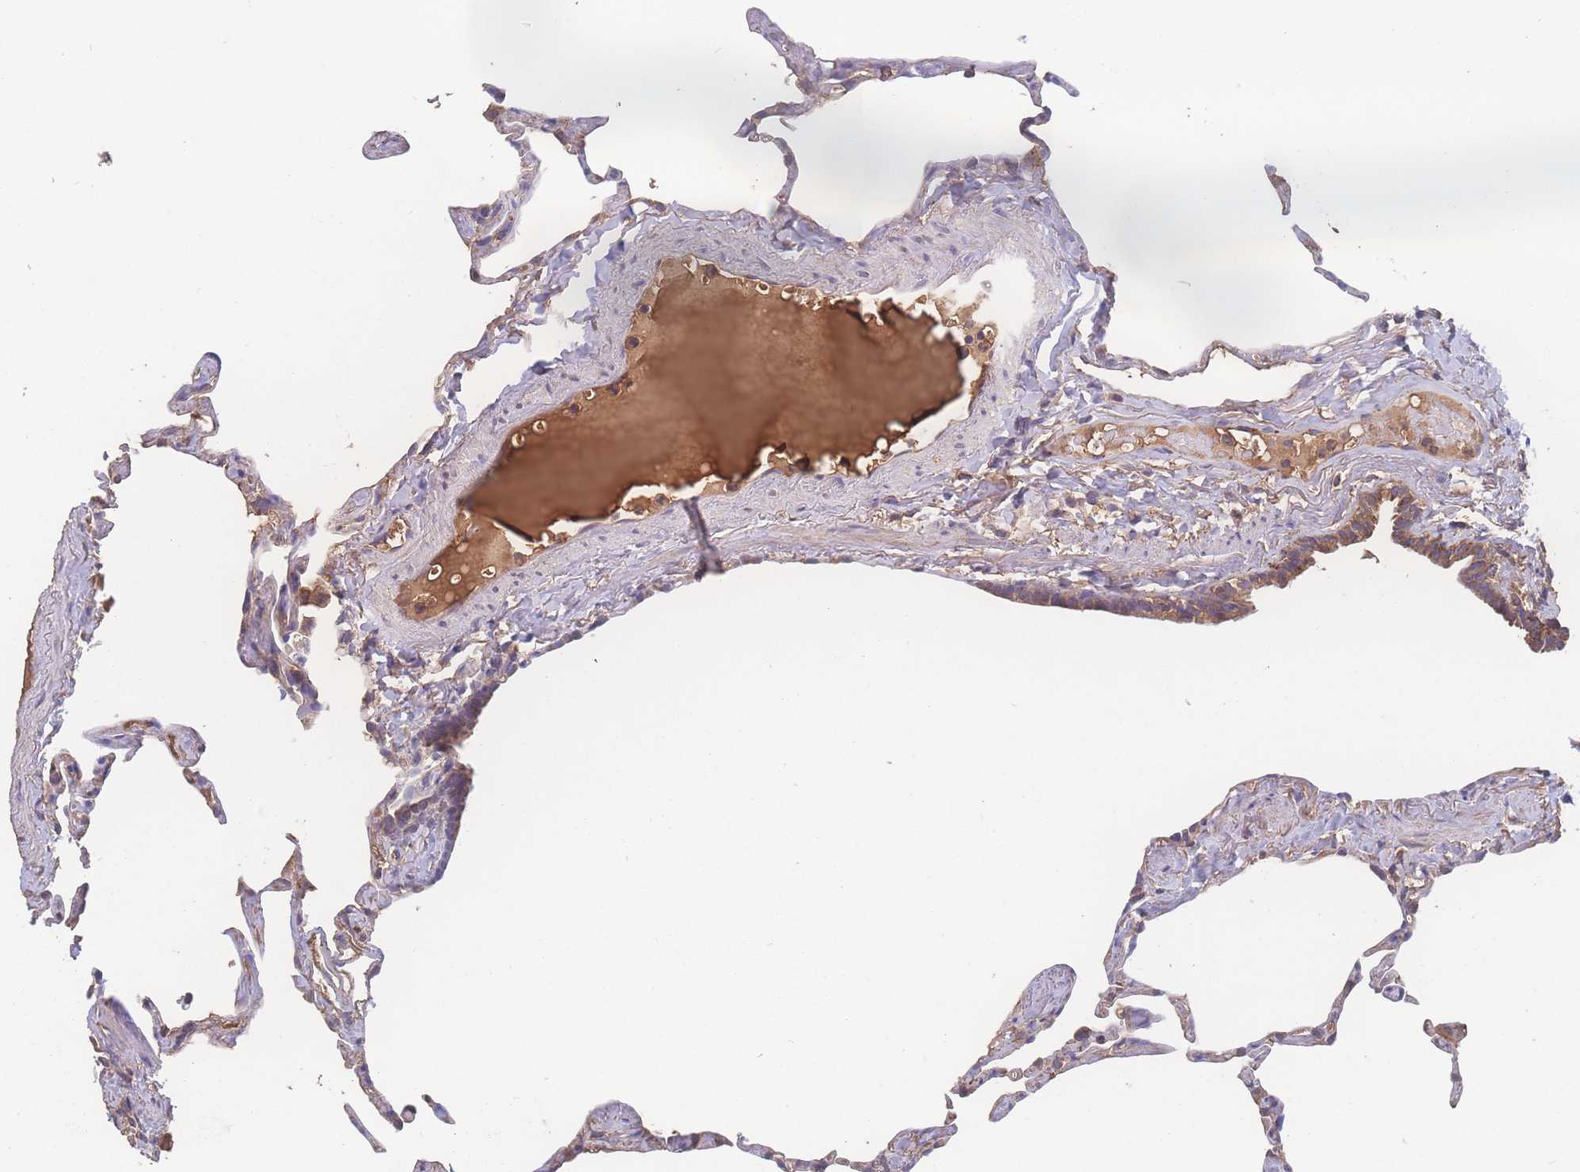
{"staining": {"intensity": "weak", "quantity": "25%-75%", "location": "cytoplasmic/membranous"}, "tissue": "lung", "cell_type": "Alveolar cells", "image_type": "normal", "snomed": [{"axis": "morphology", "description": "Normal tissue, NOS"}, {"axis": "topography", "description": "Lung"}], "caption": "Lung stained with DAB IHC exhibits low levels of weak cytoplasmic/membranous staining in about 25%-75% of alveolar cells. (IHC, brightfield microscopy, high magnification).", "gene": "ATXN10", "patient": {"sex": "male", "age": 65}}